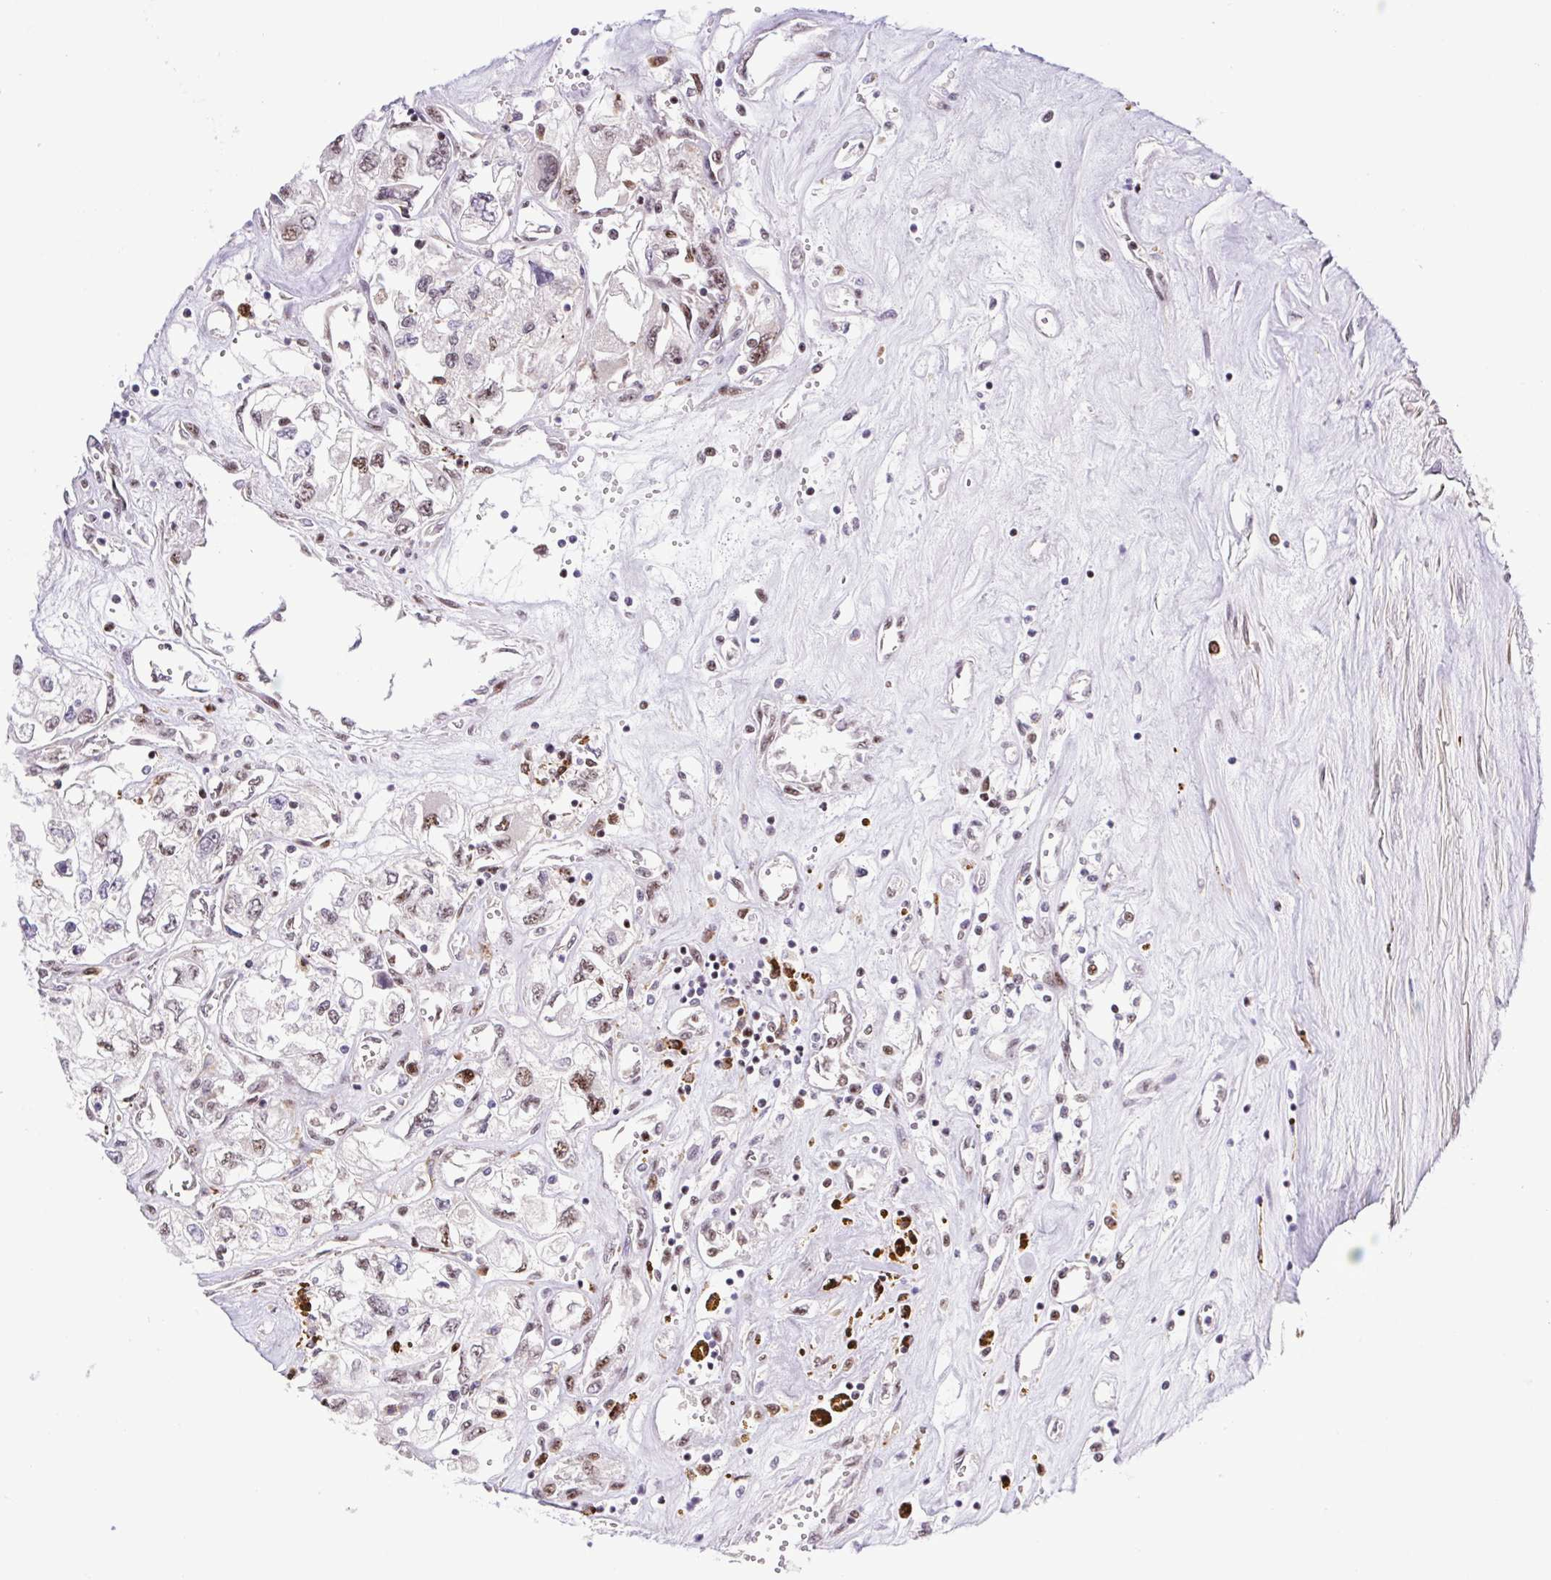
{"staining": {"intensity": "weak", "quantity": "<25%", "location": "nuclear"}, "tissue": "renal cancer", "cell_type": "Tumor cells", "image_type": "cancer", "snomed": [{"axis": "morphology", "description": "Adenocarcinoma, NOS"}, {"axis": "topography", "description": "Kidney"}], "caption": "Tumor cells show no significant expression in adenocarcinoma (renal).", "gene": "ERG", "patient": {"sex": "female", "age": 59}}